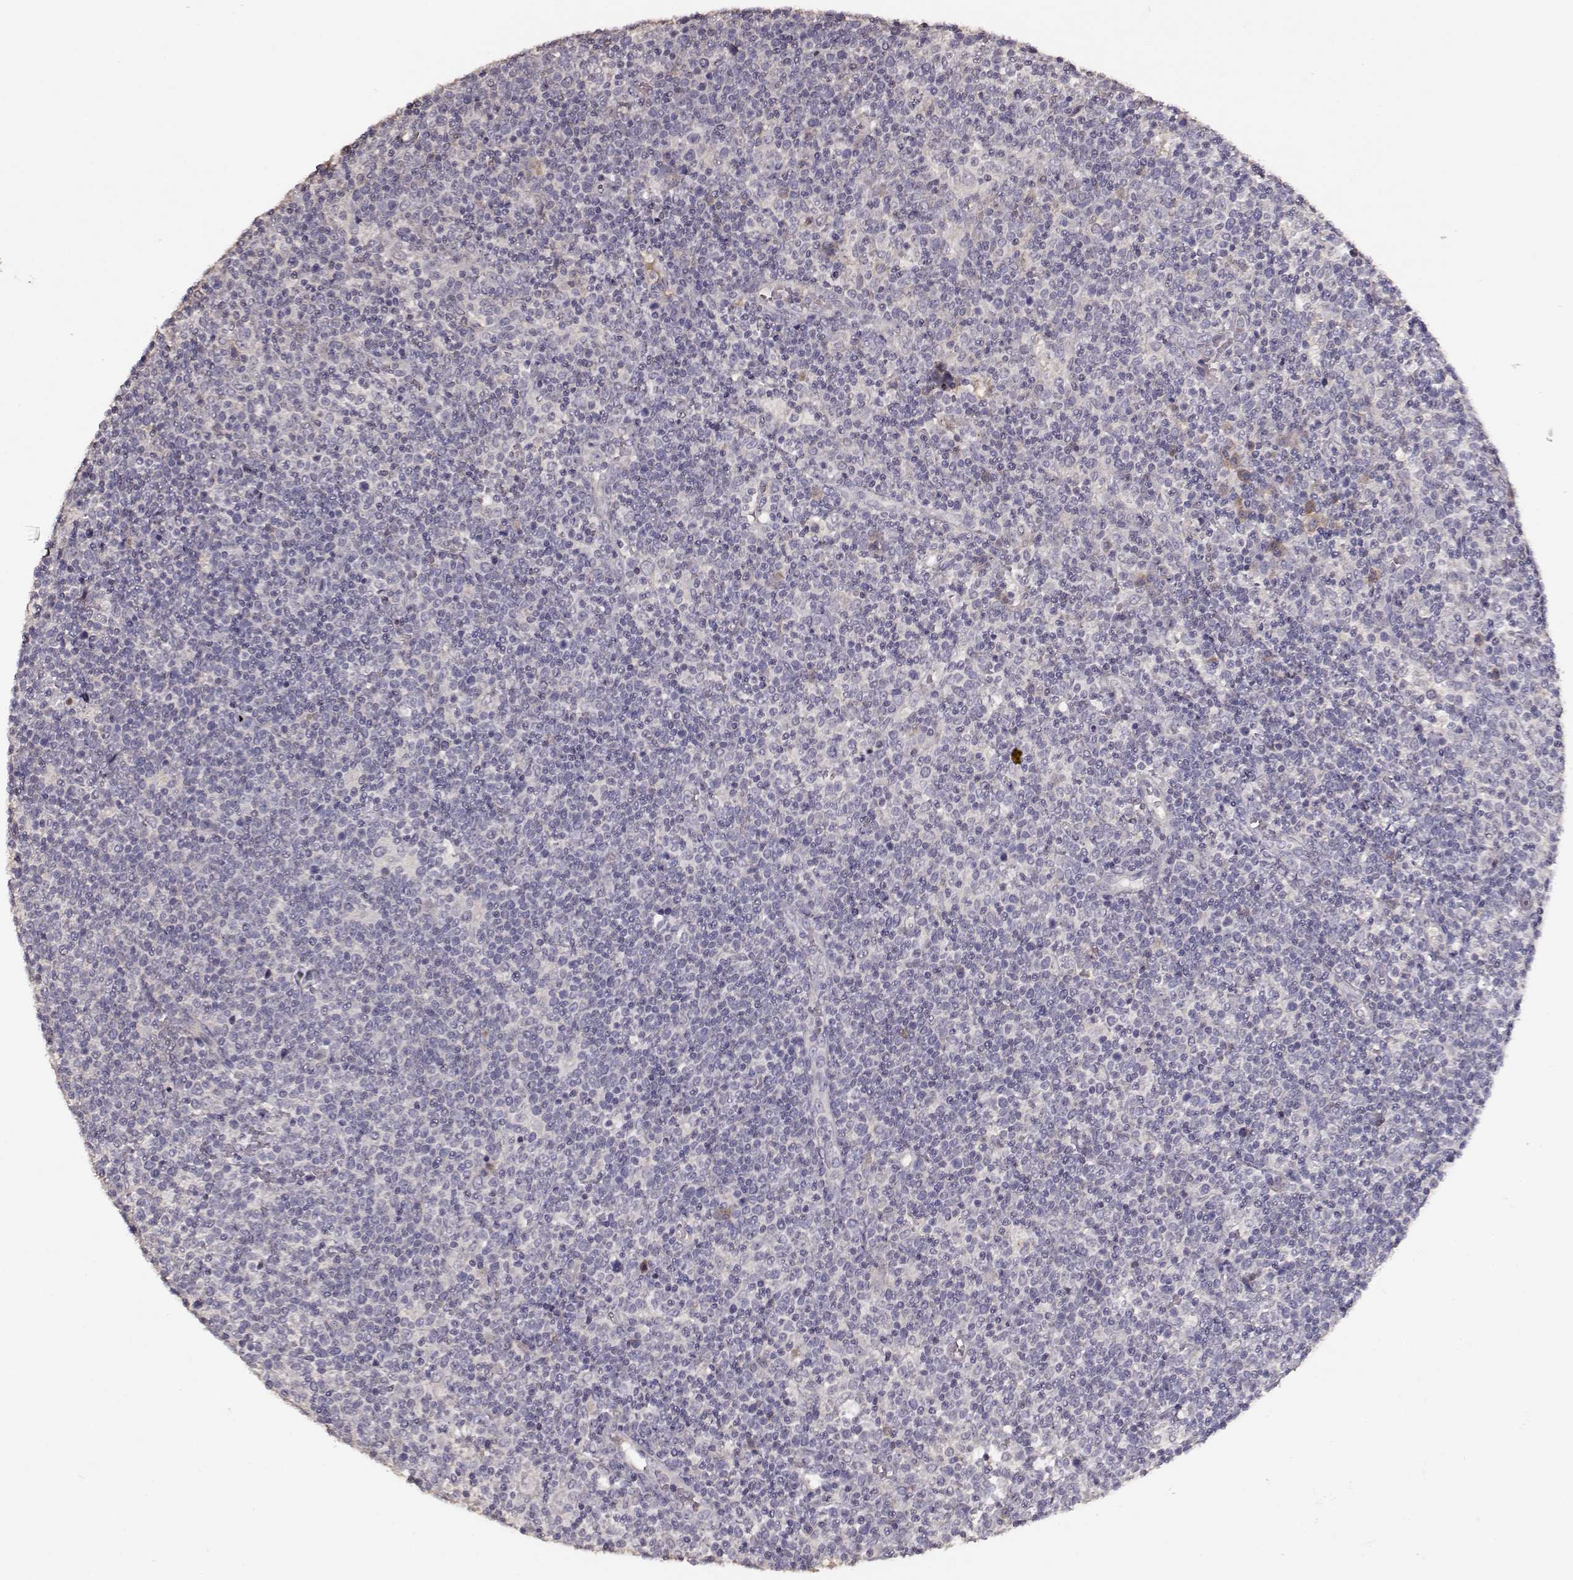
{"staining": {"intensity": "negative", "quantity": "none", "location": "none"}, "tissue": "lymphoma", "cell_type": "Tumor cells", "image_type": "cancer", "snomed": [{"axis": "morphology", "description": "Malignant lymphoma, non-Hodgkin's type, High grade"}, {"axis": "topography", "description": "Lymph node"}], "caption": "There is no significant staining in tumor cells of lymphoma.", "gene": "PMCH", "patient": {"sex": "male", "age": 61}}